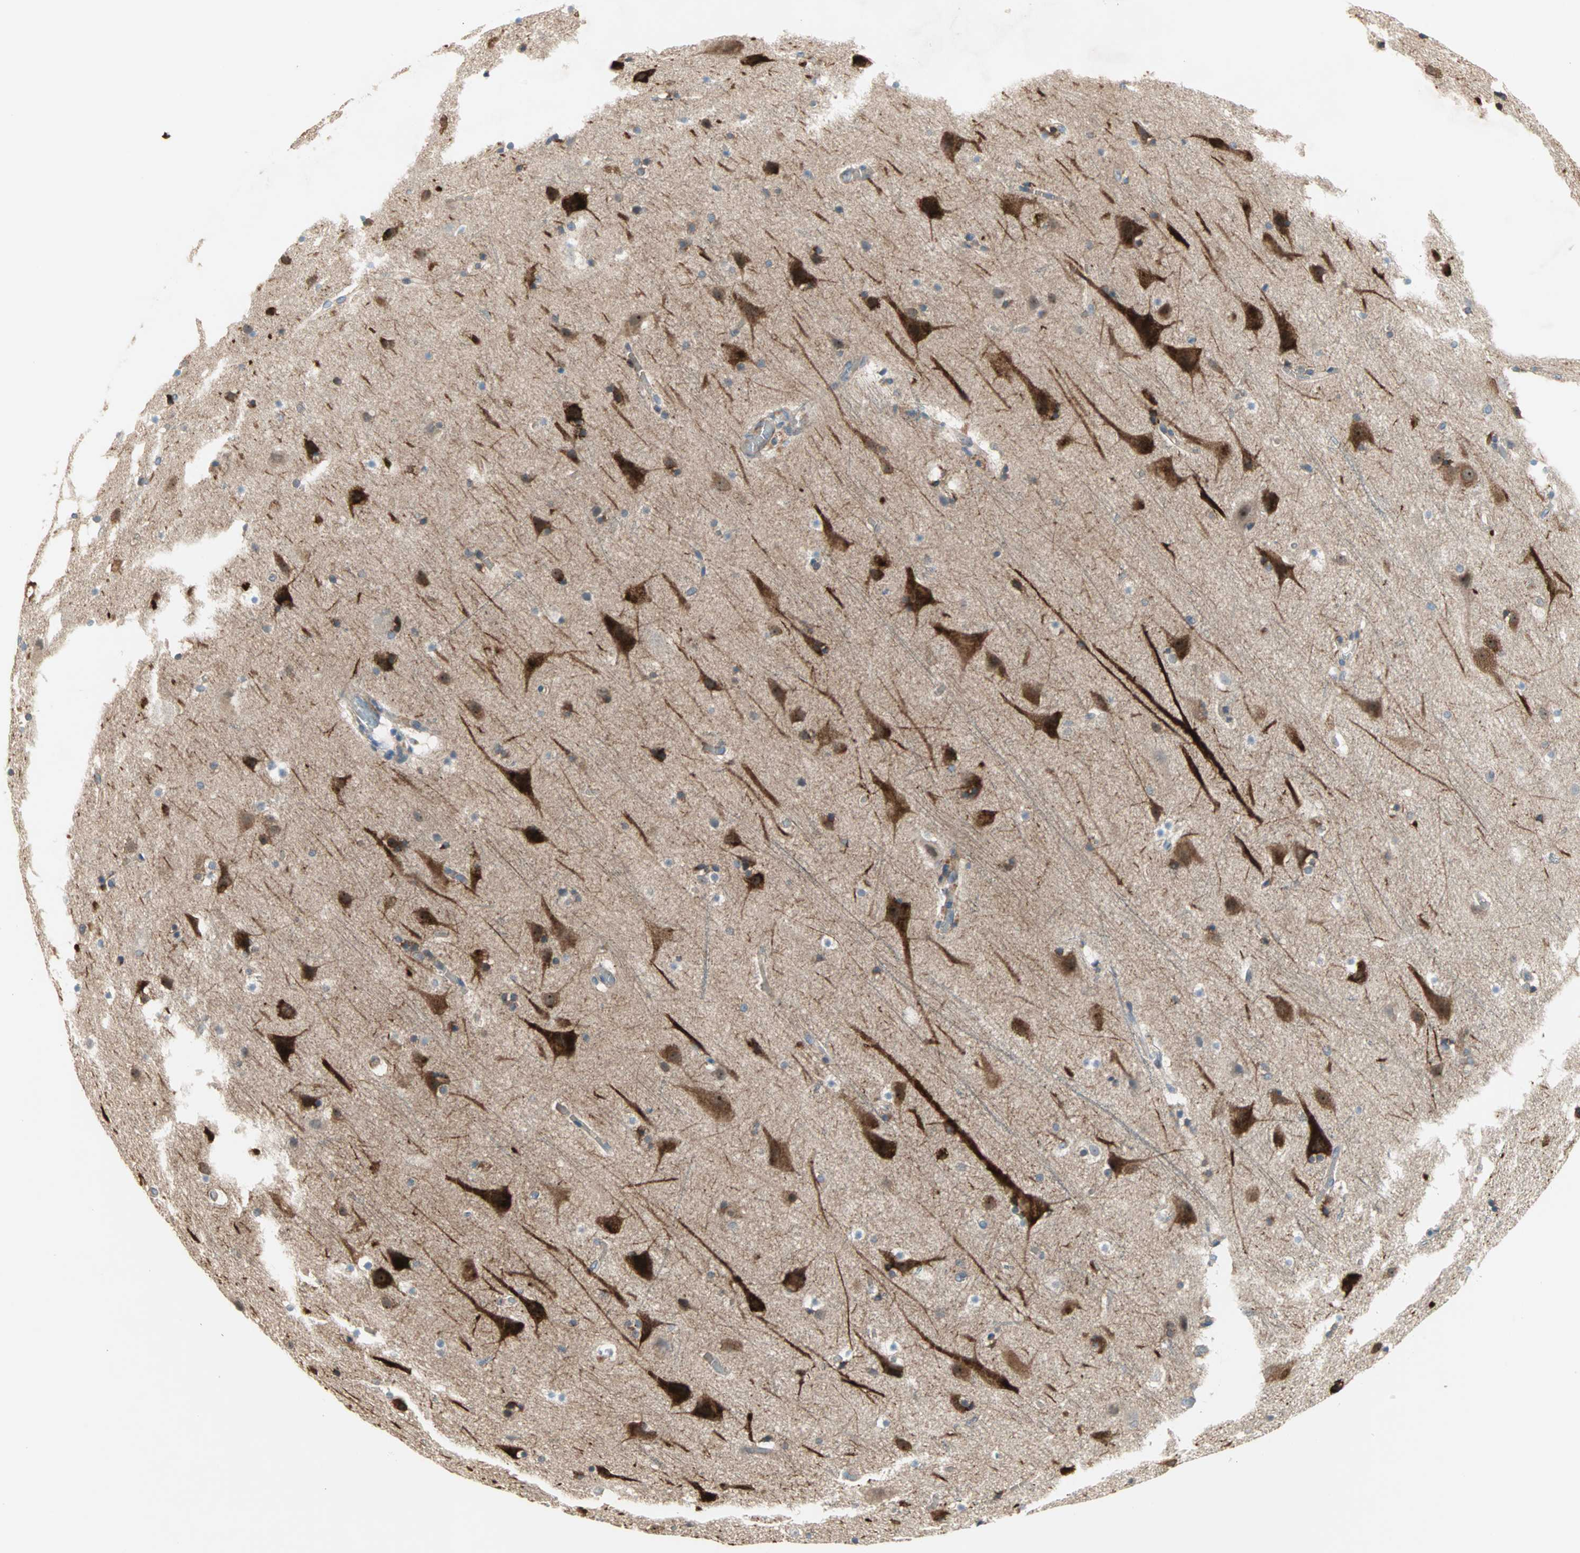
{"staining": {"intensity": "weak", "quantity": ">75%", "location": "cytoplasmic/membranous"}, "tissue": "cerebral cortex", "cell_type": "Endothelial cells", "image_type": "normal", "snomed": [{"axis": "morphology", "description": "Normal tissue, NOS"}, {"axis": "topography", "description": "Cerebral cortex"}], "caption": "Protein staining shows weak cytoplasmic/membranous expression in approximately >75% of endothelial cells in normal cerebral cortex.", "gene": "PDE8A", "patient": {"sex": "male", "age": 45}}